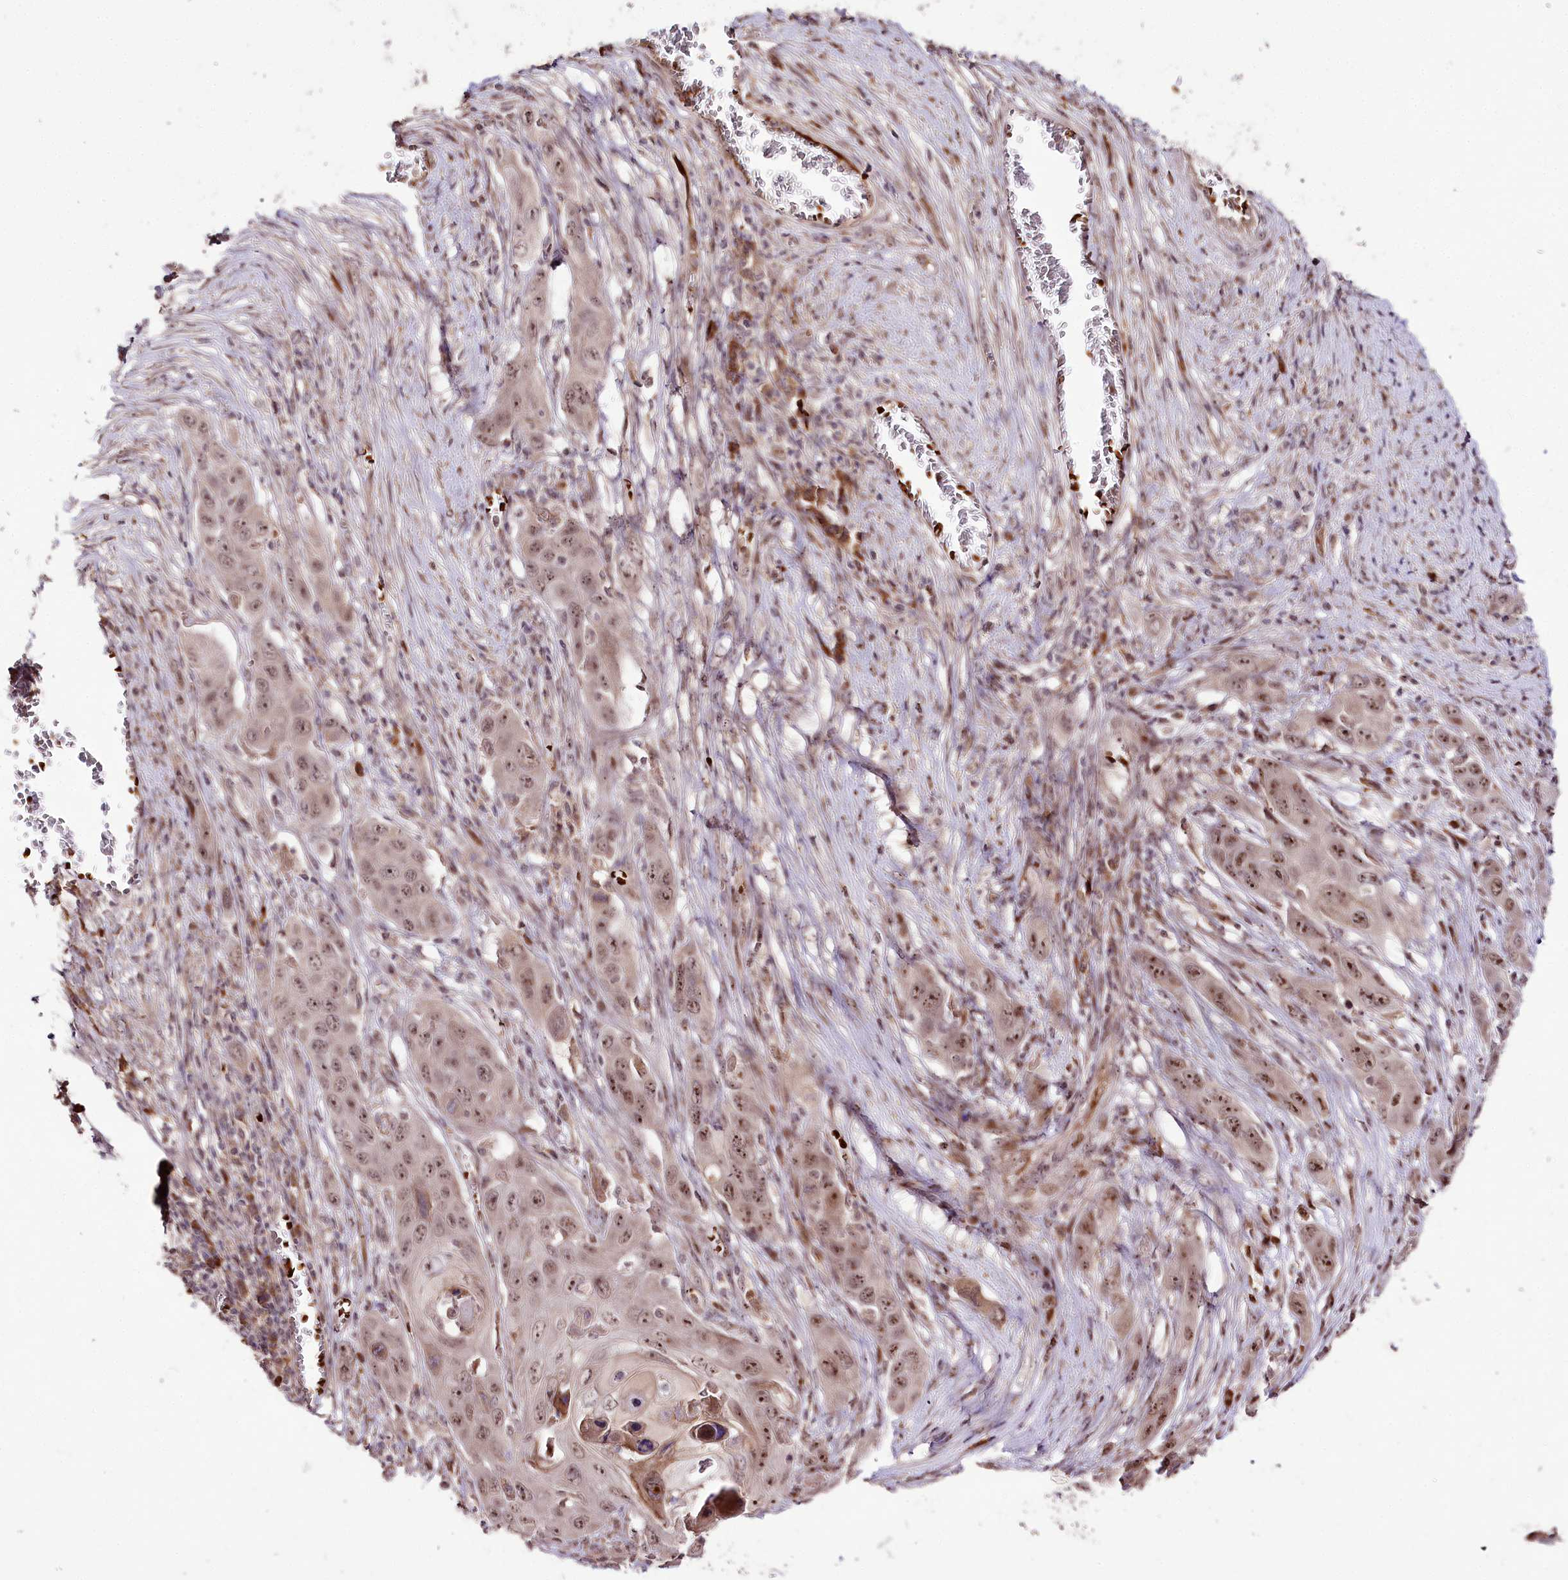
{"staining": {"intensity": "moderate", "quantity": ">75%", "location": "nuclear"}, "tissue": "skin cancer", "cell_type": "Tumor cells", "image_type": "cancer", "snomed": [{"axis": "morphology", "description": "Squamous cell carcinoma, NOS"}, {"axis": "topography", "description": "Skin"}], "caption": "High-magnification brightfield microscopy of skin cancer stained with DAB (3,3'-diaminobenzidine) (brown) and counterstained with hematoxylin (blue). tumor cells exhibit moderate nuclear positivity is identified in approximately>75% of cells.", "gene": "DMP1", "patient": {"sex": "male", "age": 55}}